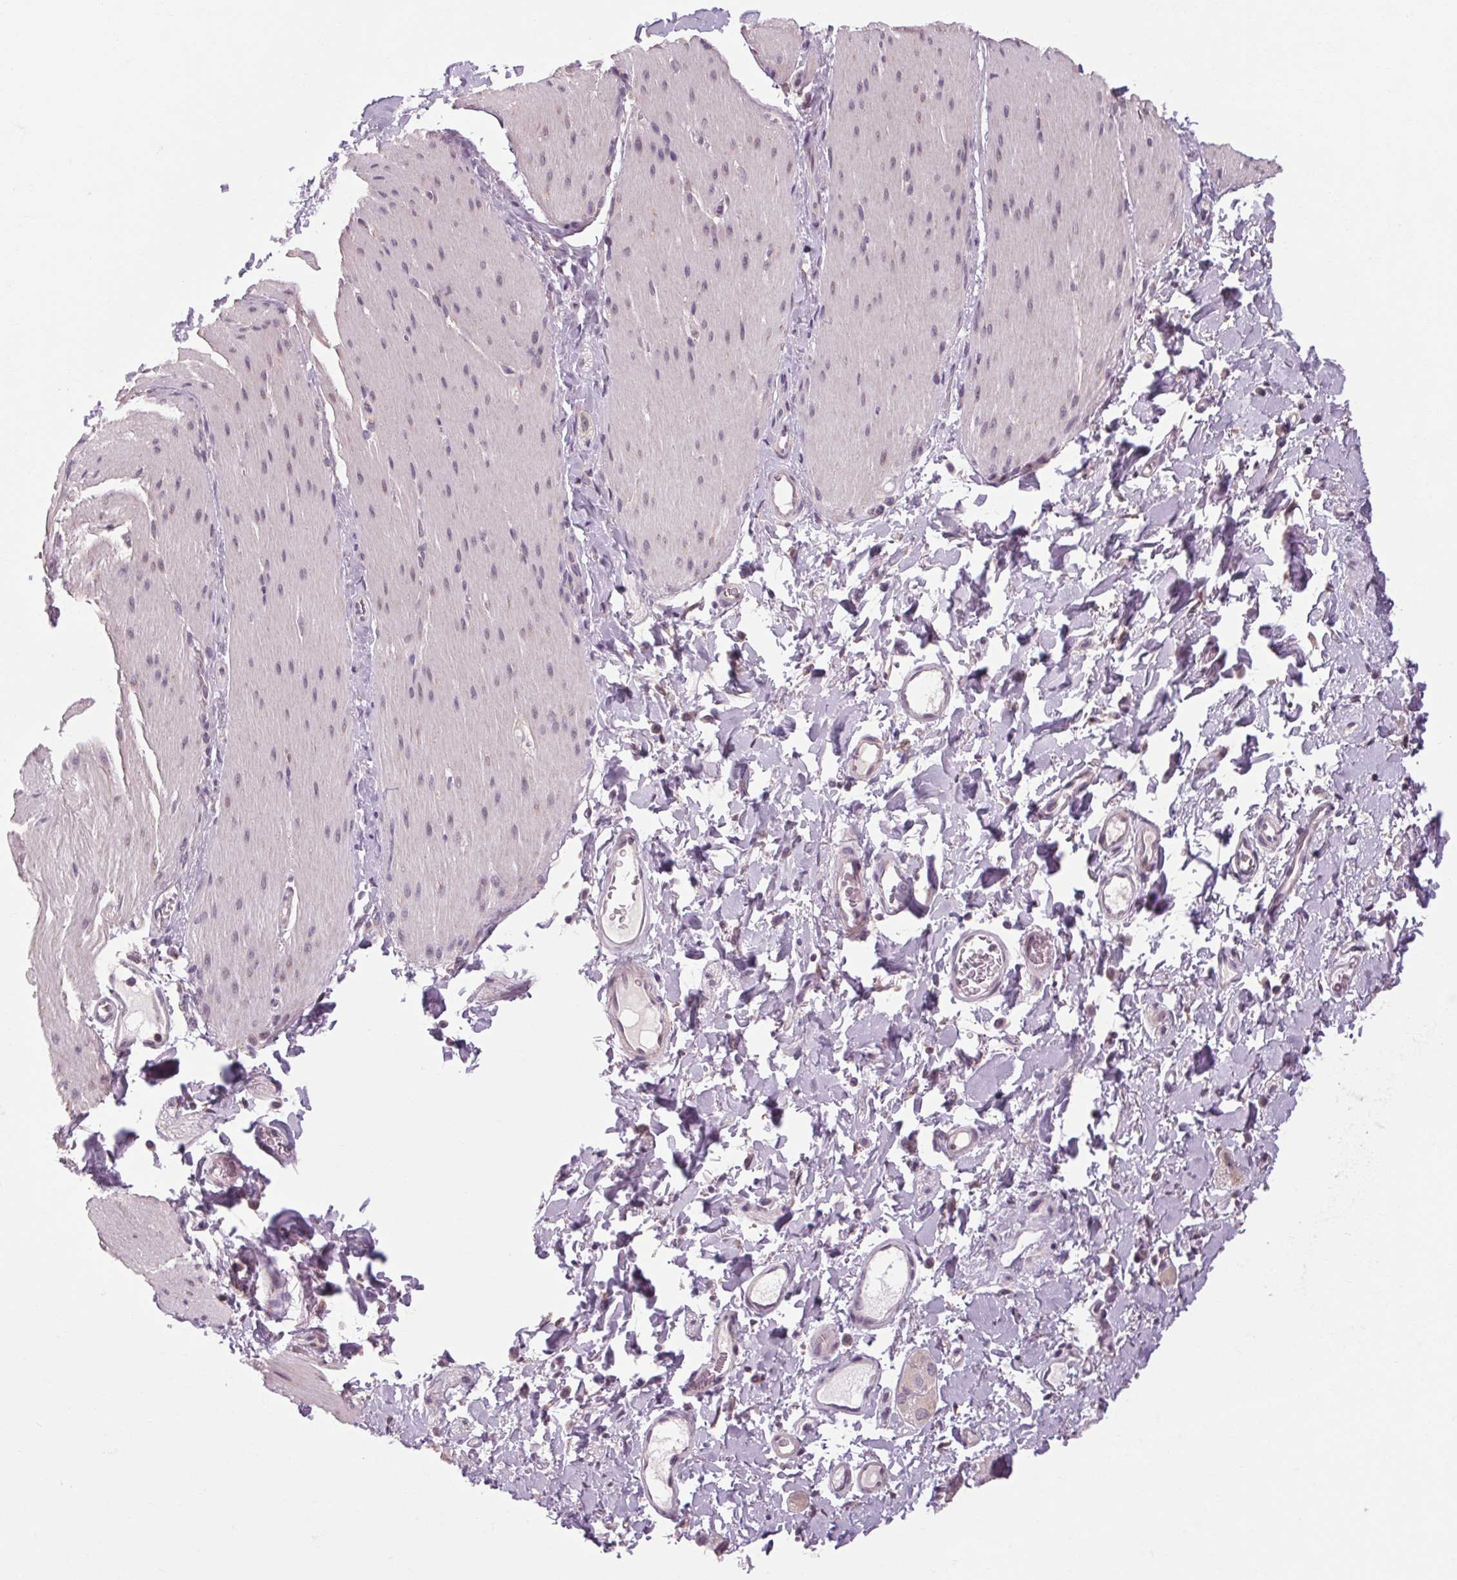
{"staining": {"intensity": "negative", "quantity": "none", "location": "none"}, "tissue": "smooth muscle", "cell_type": "Smooth muscle cells", "image_type": "normal", "snomed": [{"axis": "morphology", "description": "Normal tissue, NOS"}, {"axis": "topography", "description": "Smooth muscle"}, {"axis": "topography", "description": "Colon"}], "caption": "DAB immunohistochemical staining of unremarkable human smooth muscle demonstrates no significant expression in smooth muscle cells. (DAB (3,3'-diaminobenzidine) immunohistochemistry with hematoxylin counter stain).", "gene": "KLHL40", "patient": {"sex": "male", "age": 73}}